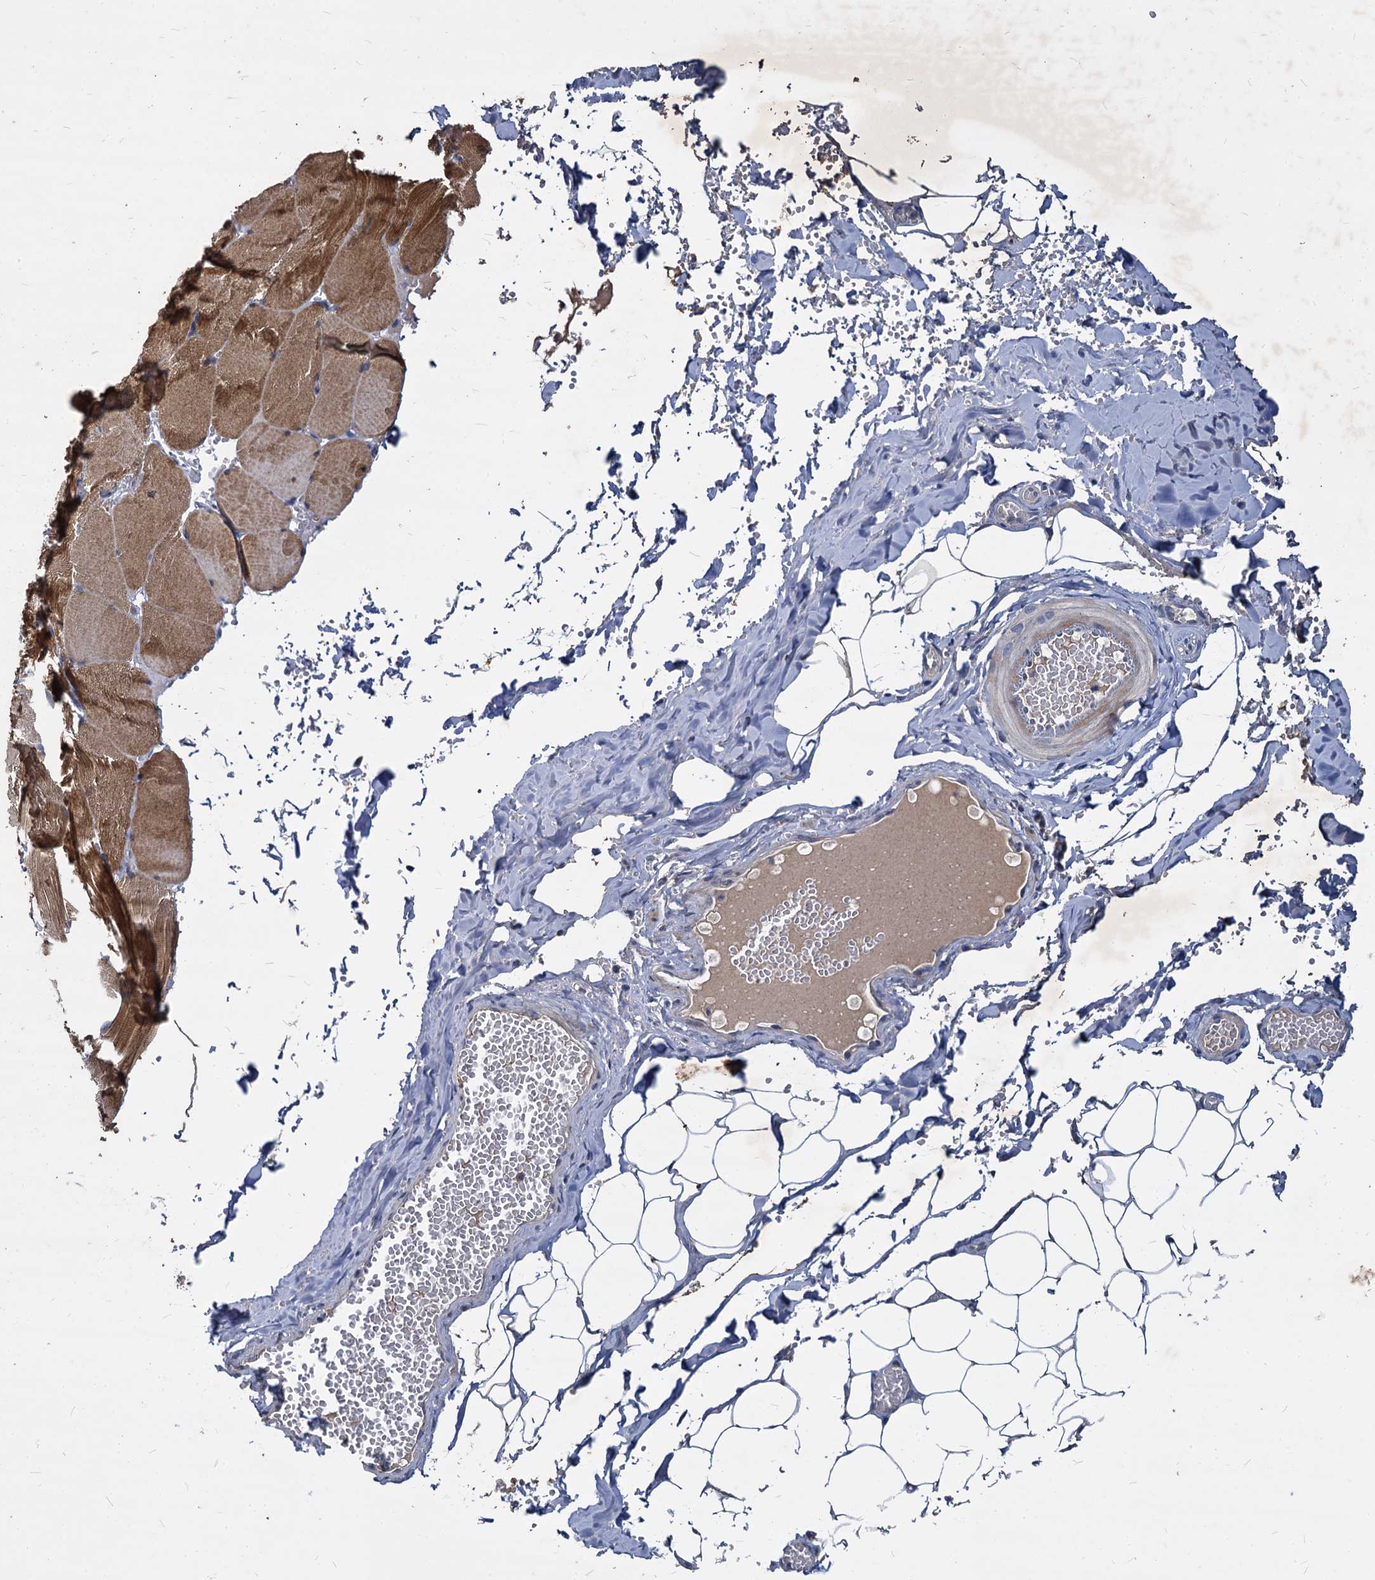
{"staining": {"intensity": "negative", "quantity": "none", "location": "none"}, "tissue": "adipose tissue", "cell_type": "Adipocytes", "image_type": "normal", "snomed": [{"axis": "morphology", "description": "Normal tissue, NOS"}, {"axis": "topography", "description": "Skeletal muscle"}, {"axis": "topography", "description": "Peripheral nerve tissue"}], "caption": "The photomicrograph shows no significant staining in adipocytes of adipose tissue.", "gene": "CCDC184", "patient": {"sex": "female", "age": 55}}